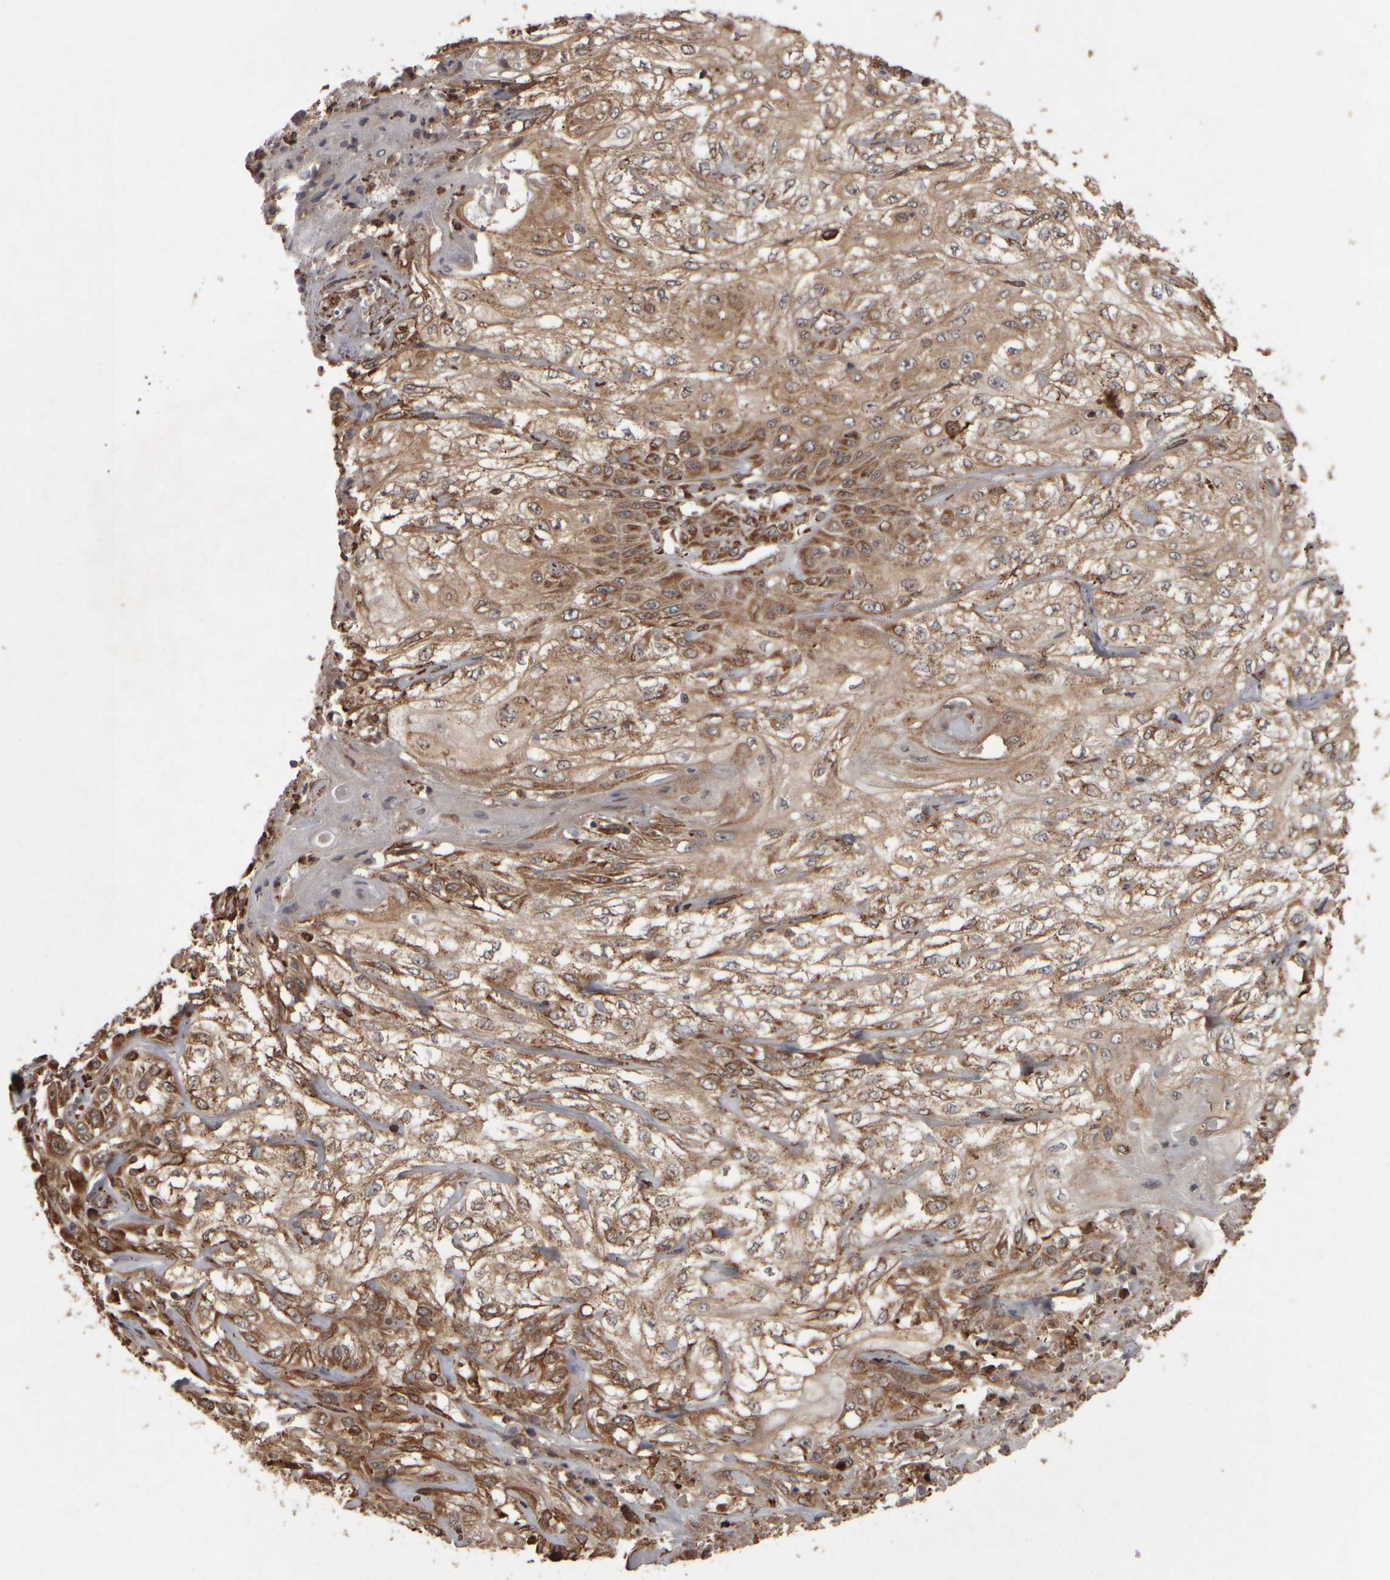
{"staining": {"intensity": "moderate", "quantity": ">75%", "location": "cytoplasmic/membranous"}, "tissue": "skin cancer", "cell_type": "Tumor cells", "image_type": "cancer", "snomed": [{"axis": "morphology", "description": "Squamous cell carcinoma, NOS"}, {"axis": "morphology", "description": "Squamous cell carcinoma, metastatic, NOS"}, {"axis": "topography", "description": "Skin"}, {"axis": "topography", "description": "Lymph node"}], "caption": "Skin cancer (squamous cell carcinoma) was stained to show a protein in brown. There is medium levels of moderate cytoplasmic/membranous positivity in about >75% of tumor cells. The staining was performed using DAB (3,3'-diaminobenzidine) to visualize the protein expression in brown, while the nuclei were stained in blue with hematoxylin (Magnification: 20x).", "gene": "AGBL3", "patient": {"sex": "male", "age": 75}}